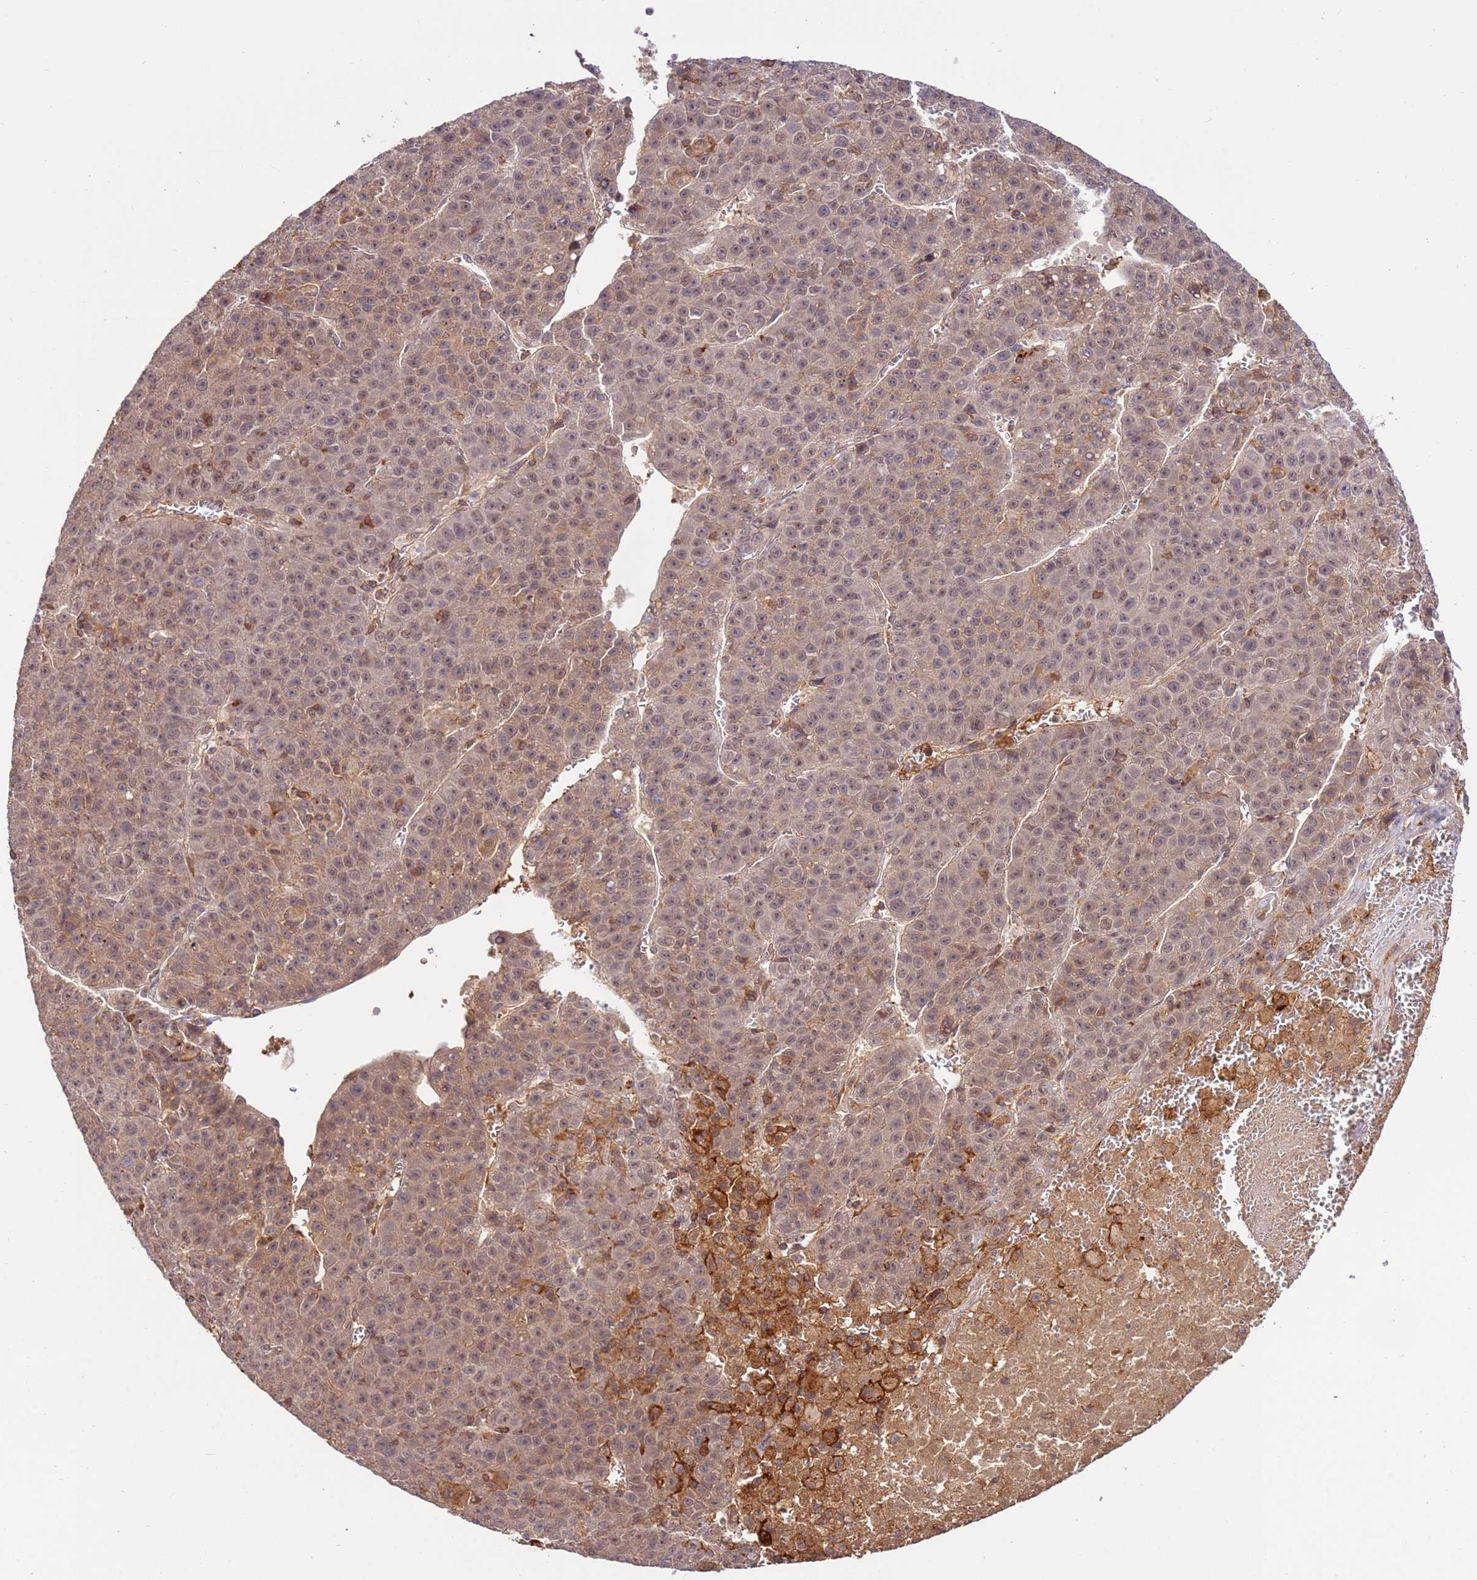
{"staining": {"intensity": "moderate", "quantity": "25%-75%", "location": "cytoplasmic/membranous,nuclear"}, "tissue": "liver cancer", "cell_type": "Tumor cells", "image_type": "cancer", "snomed": [{"axis": "morphology", "description": "Carcinoma, Hepatocellular, NOS"}, {"axis": "topography", "description": "Liver"}], "caption": "Brown immunohistochemical staining in human hepatocellular carcinoma (liver) displays moderate cytoplasmic/membranous and nuclear positivity in about 25%-75% of tumor cells.", "gene": "ZNF624", "patient": {"sex": "female", "age": 53}}